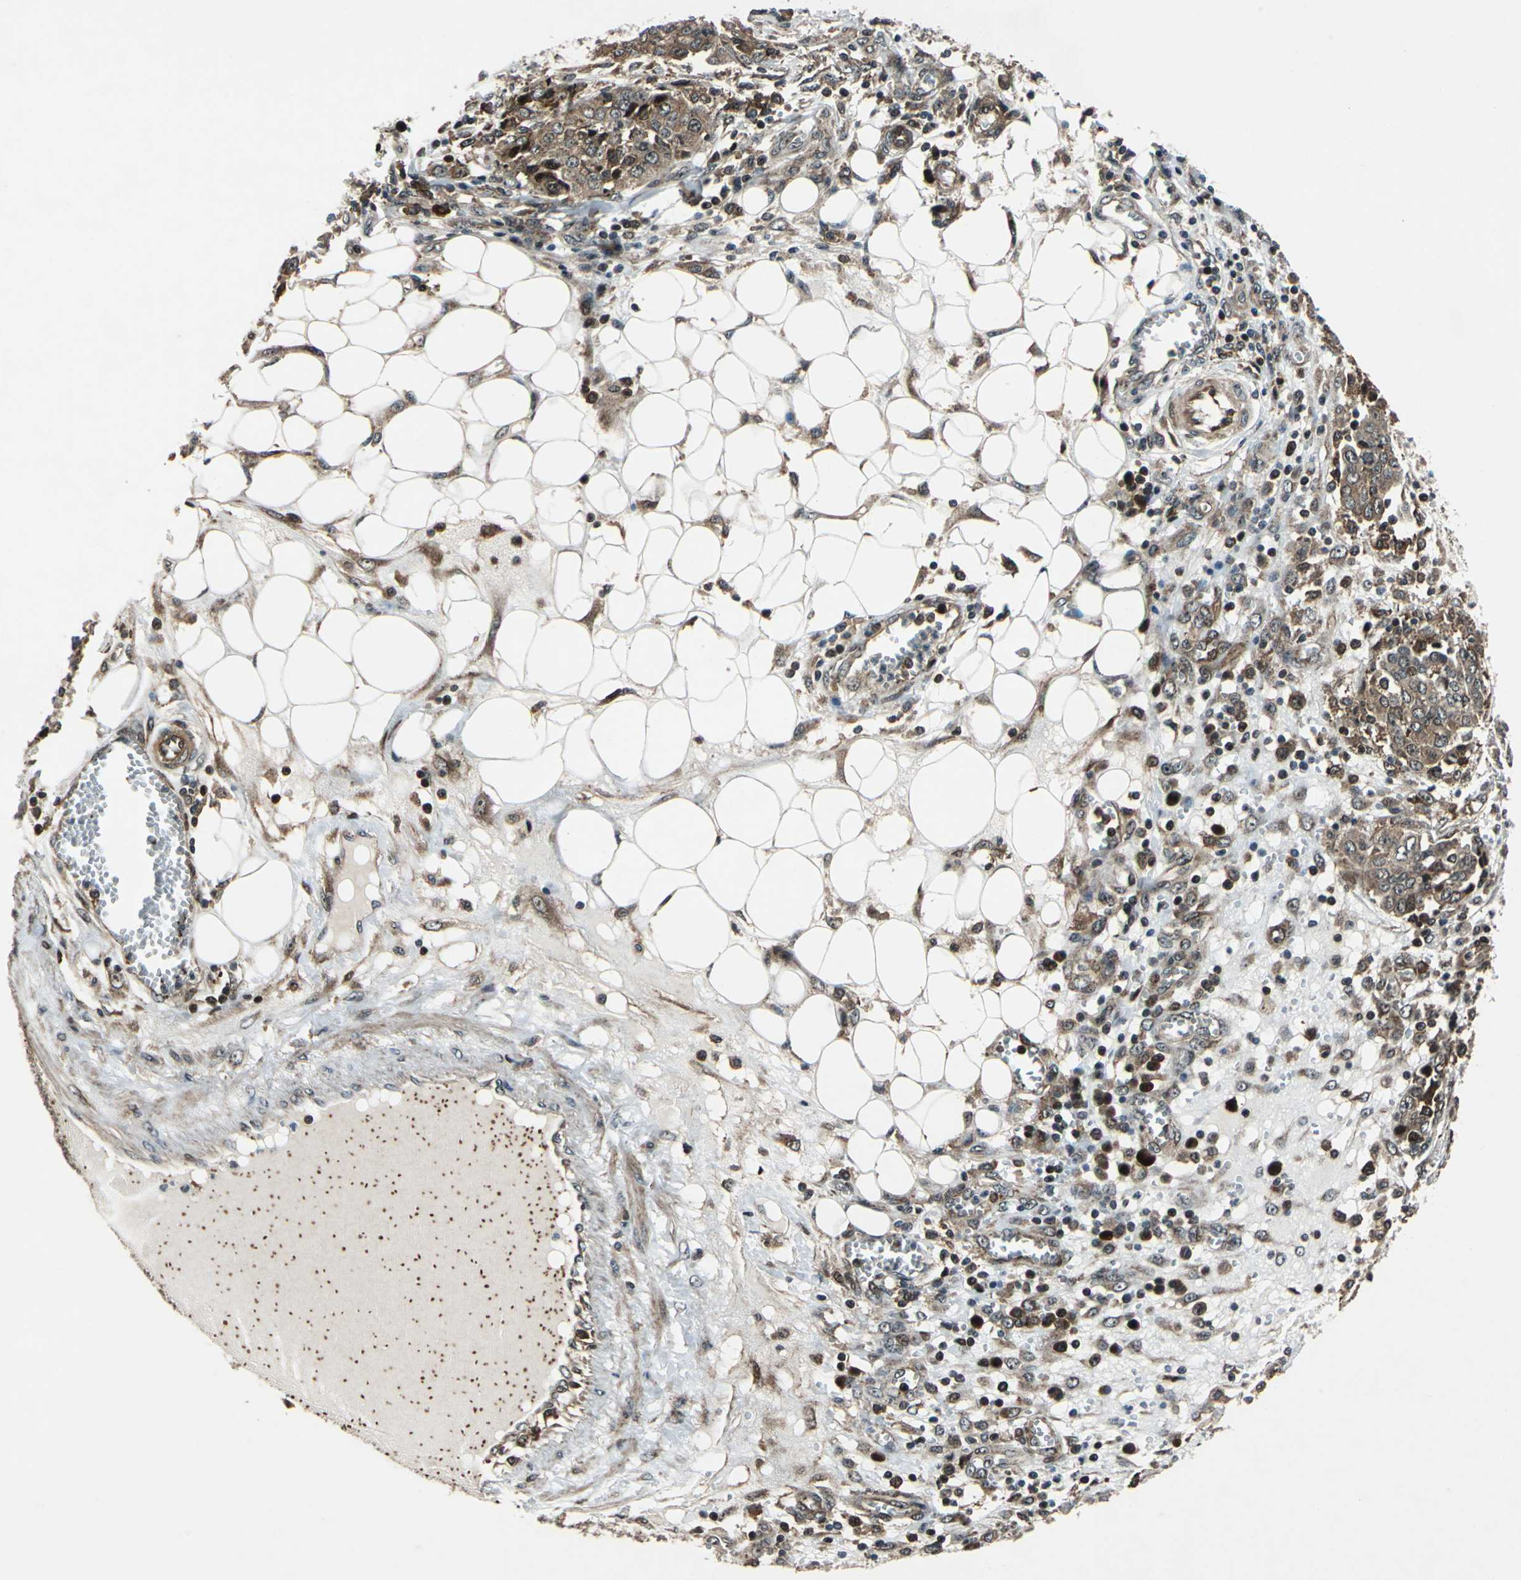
{"staining": {"intensity": "strong", "quantity": ">75%", "location": "cytoplasmic/membranous,nuclear"}, "tissue": "ovarian cancer", "cell_type": "Tumor cells", "image_type": "cancer", "snomed": [{"axis": "morphology", "description": "Cystadenocarcinoma, serous, NOS"}, {"axis": "topography", "description": "Soft tissue"}, {"axis": "topography", "description": "Ovary"}], "caption": "IHC (DAB (3,3'-diaminobenzidine)) staining of human serous cystadenocarcinoma (ovarian) demonstrates strong cytoplasmic/membranous and nuclear protein staining in about >75% of tumor cells. (Stains: DAB in brown, nuclei in blue, Microscopy: brightfield microscopy at high magnification).", "gene": "AATF", "patient": {"sex": "female", "age": 57}}